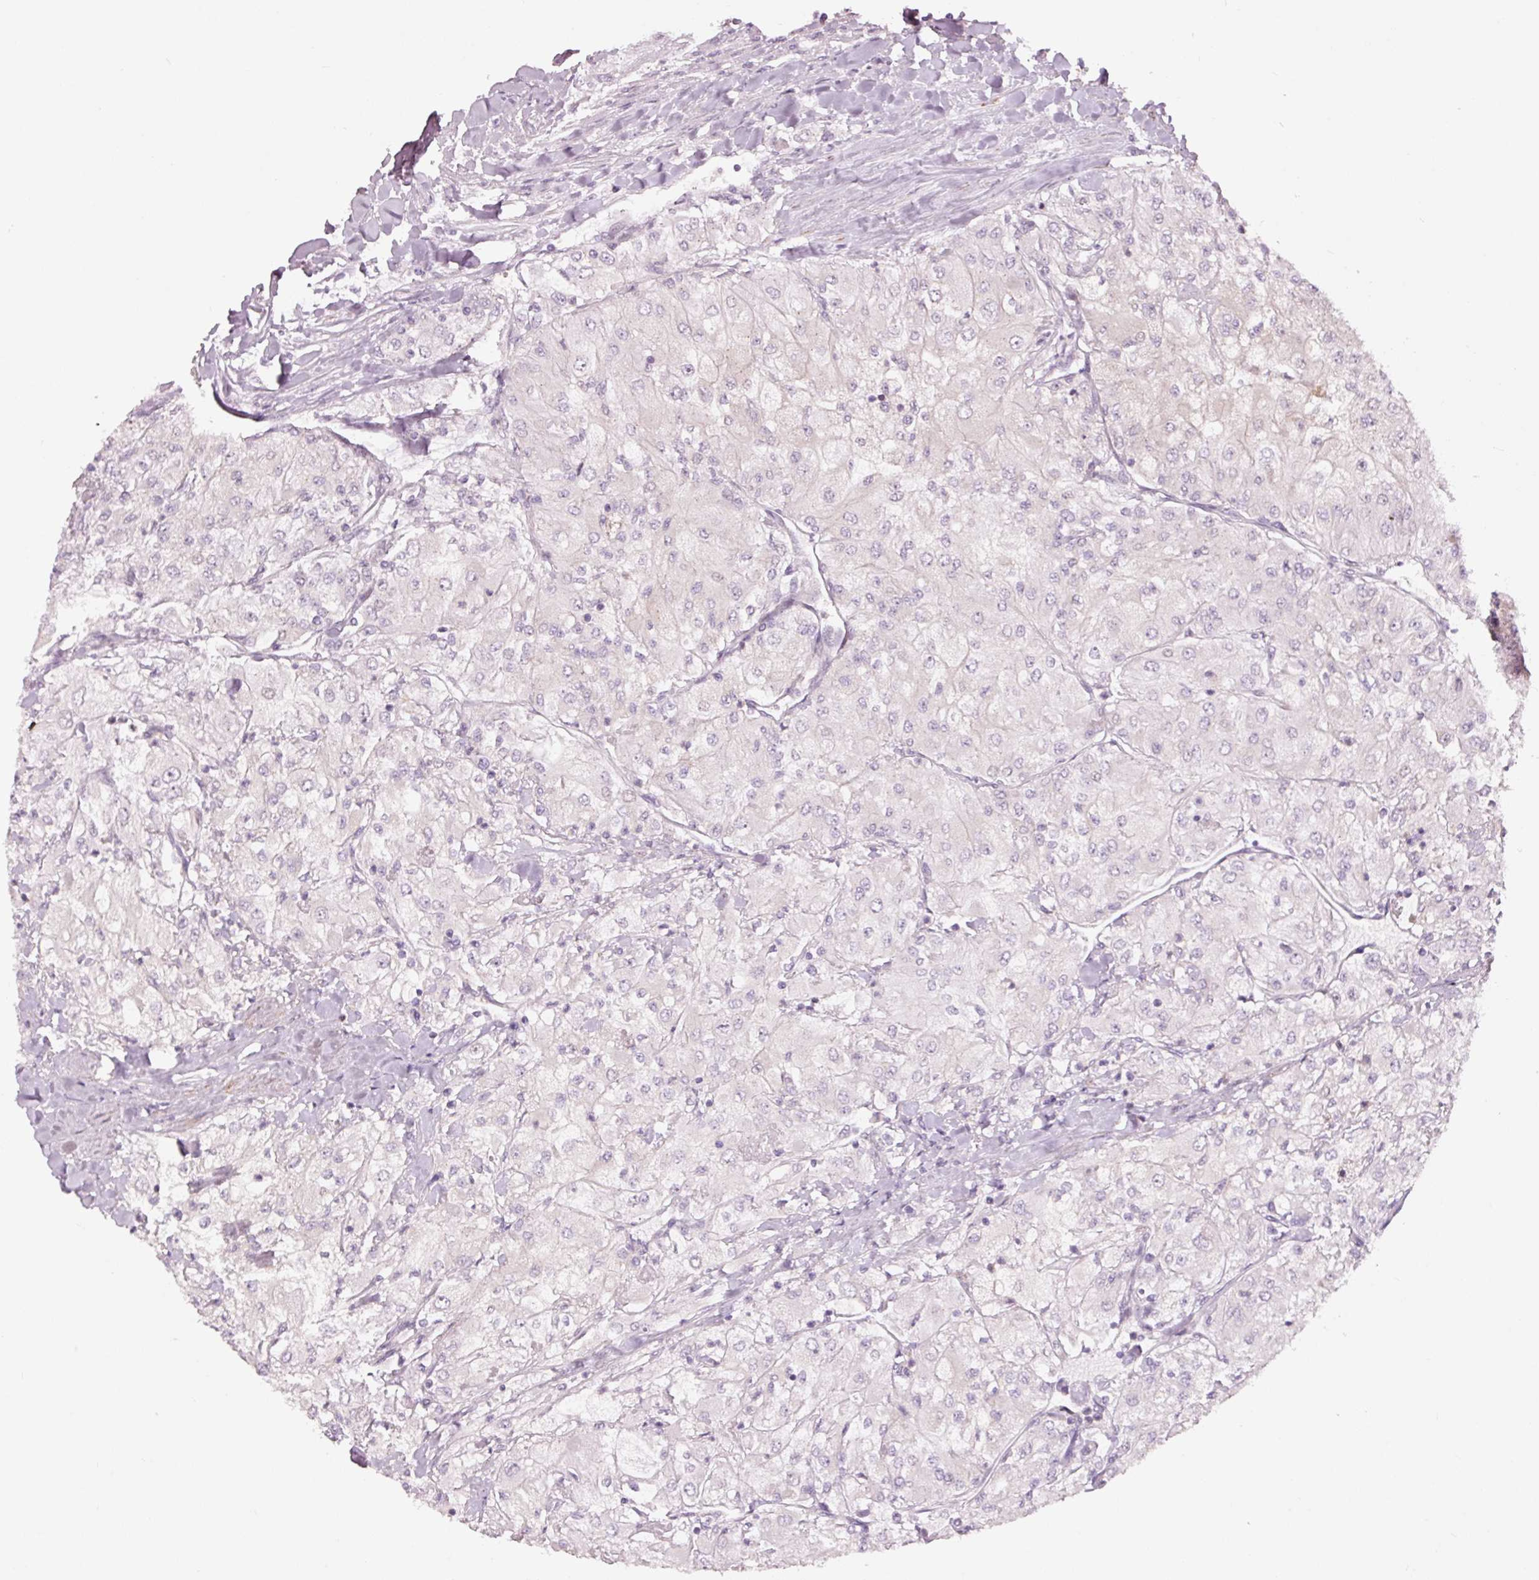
{"staining": {"intensity": "negative", "quantity": "none", "location": "none"}, "tissue": "renal cancer", "cell_type": "Tumor cells", "image_type": "cancer", "snomed": [{"axis": "morphology", "description": "Adenocarcinoma, NOS"}, {"axis": "topography", "description": "Kidney"}], "caption": "Immunohistochemical staining of human renal cancer demonstrates no significant positivity in tumor cells.", "gene": "DAPP1", "patient": {"sex": "male", "age": 80}}